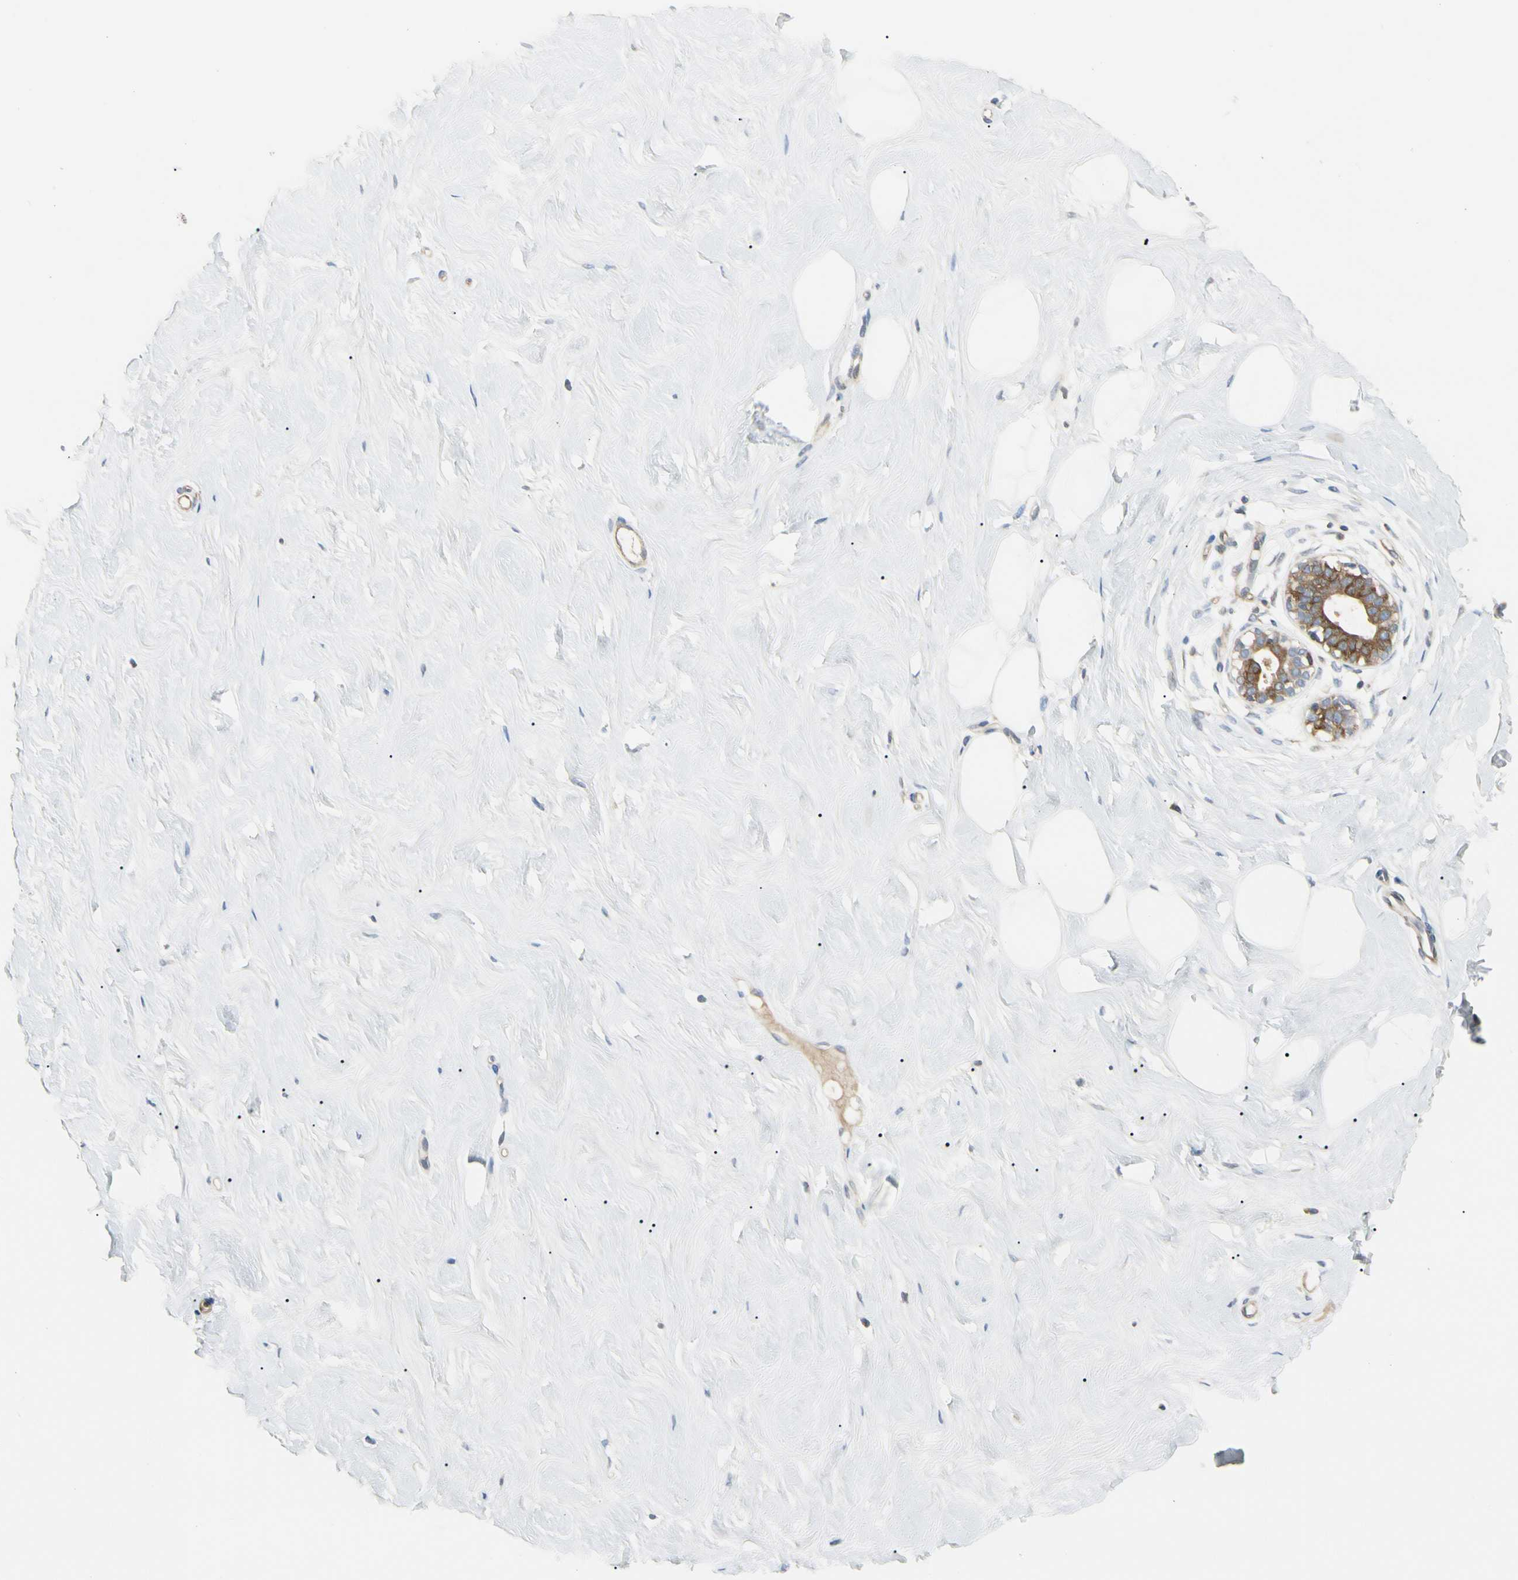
{"staining": {"intensity": "negative", "quantity": "none", "location": "none"}, "tissue": "breast", "cell_type": "Adipocytes", "image_type": "normal", "snomed": [{"axis": "morphology", "description": "Normal tissue, NOS"}, {"axis": "topography", "description": "Breast"}], "caption": "Histopathology image shows no significant protein staining in adipocytes of unremarkable breast.", "gene": "NFKB2", "patient": {"sex": "female", "age": 23}}